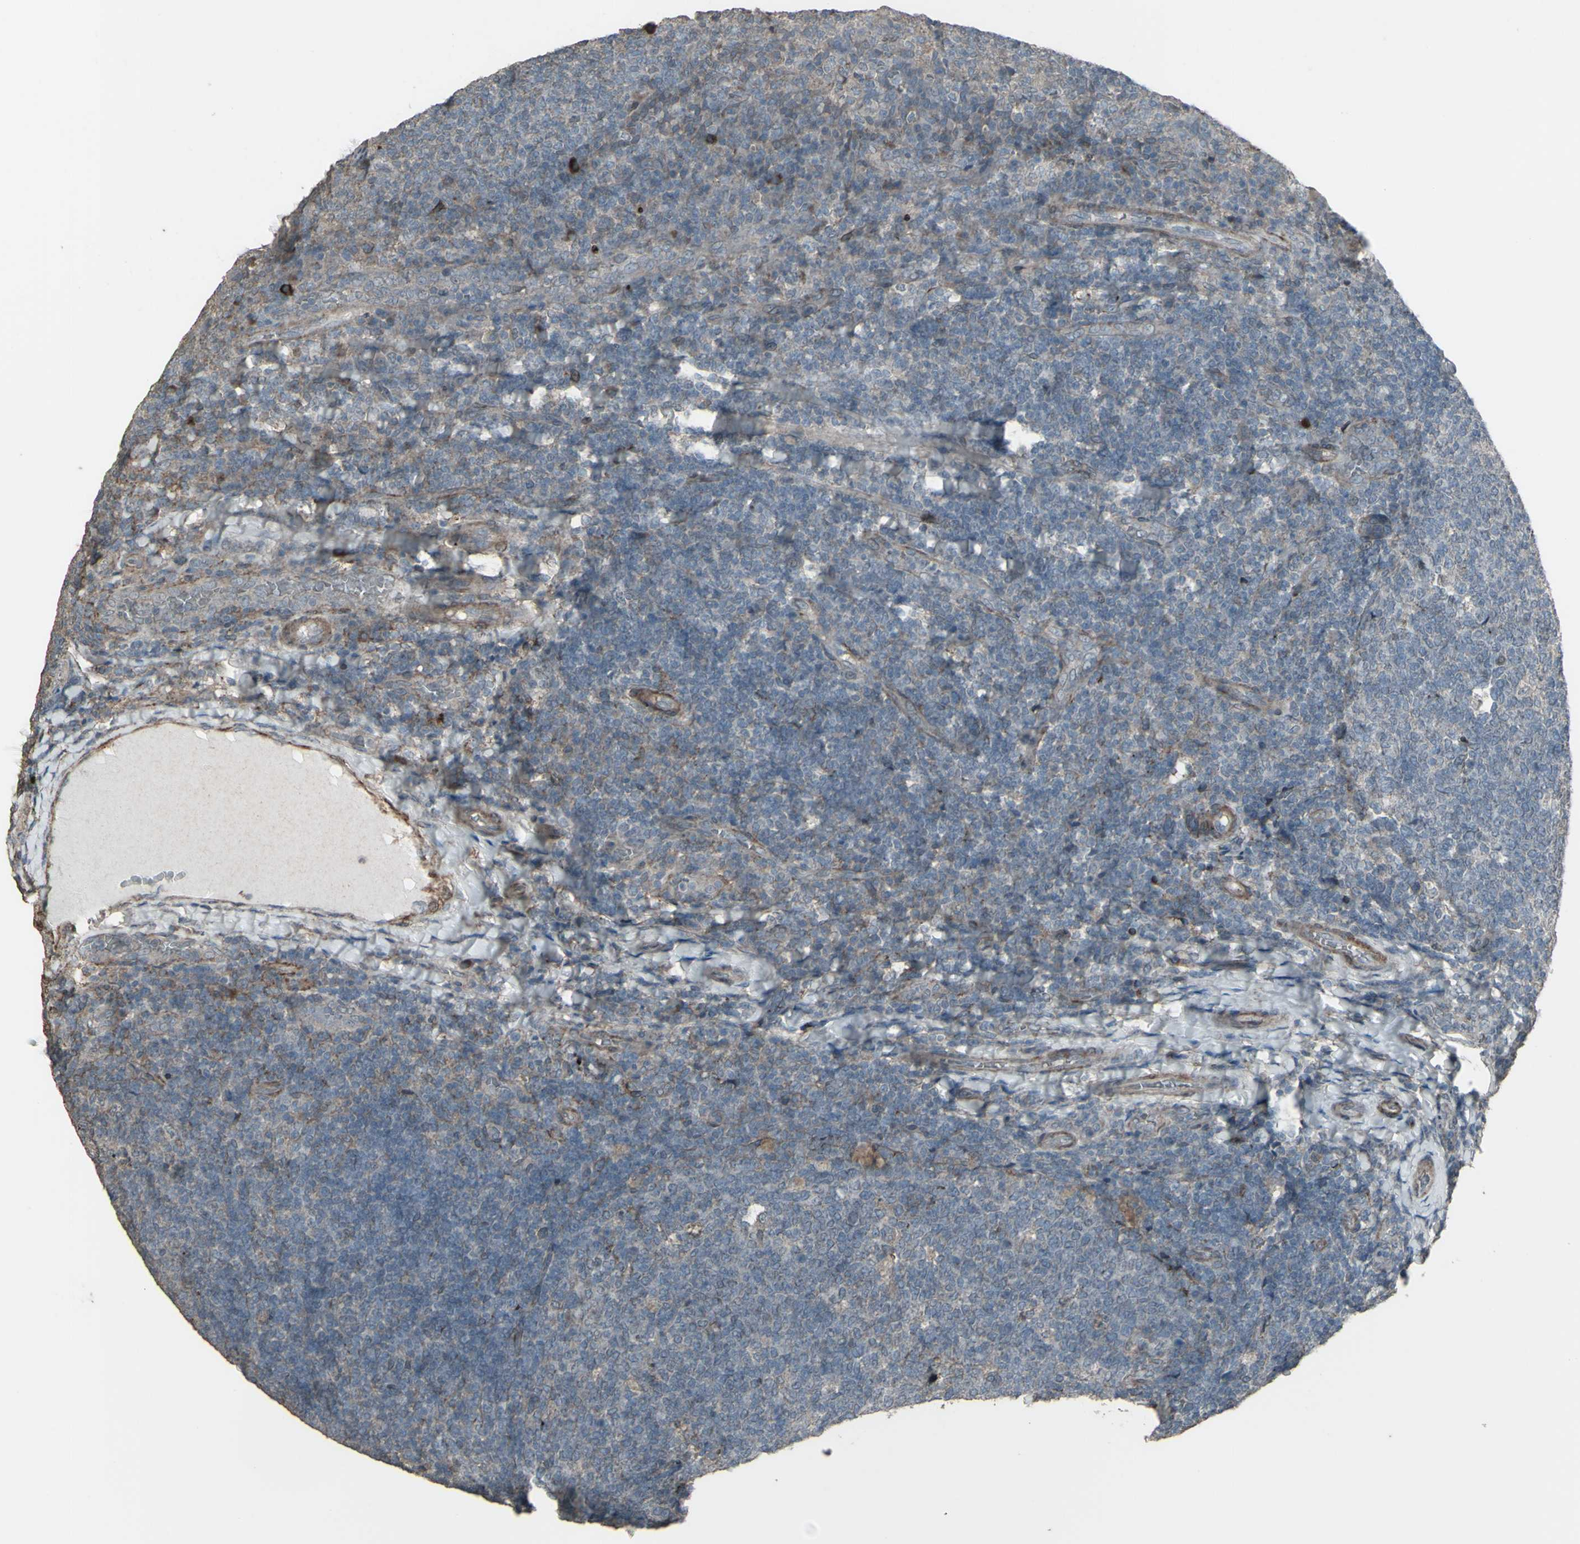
{"staining": {"intensity": "negative", "quantity": "none", "location": "none"}, "tissue": "tonsil", "cell_type": "Germinal center cells", "image_type": "normal", "snomed": [{"axis": "morphology", "description": "Normal tissue, NOS"}, {"axis": "topography", "description": "Tonsil"}], "caption": "IHC photomicrograph of benign tonsil stained for a protein (brown), which shows no positivity in germinal center cells.", "gene": "SMO", "patient": {"sex": "male", "age": 17}}